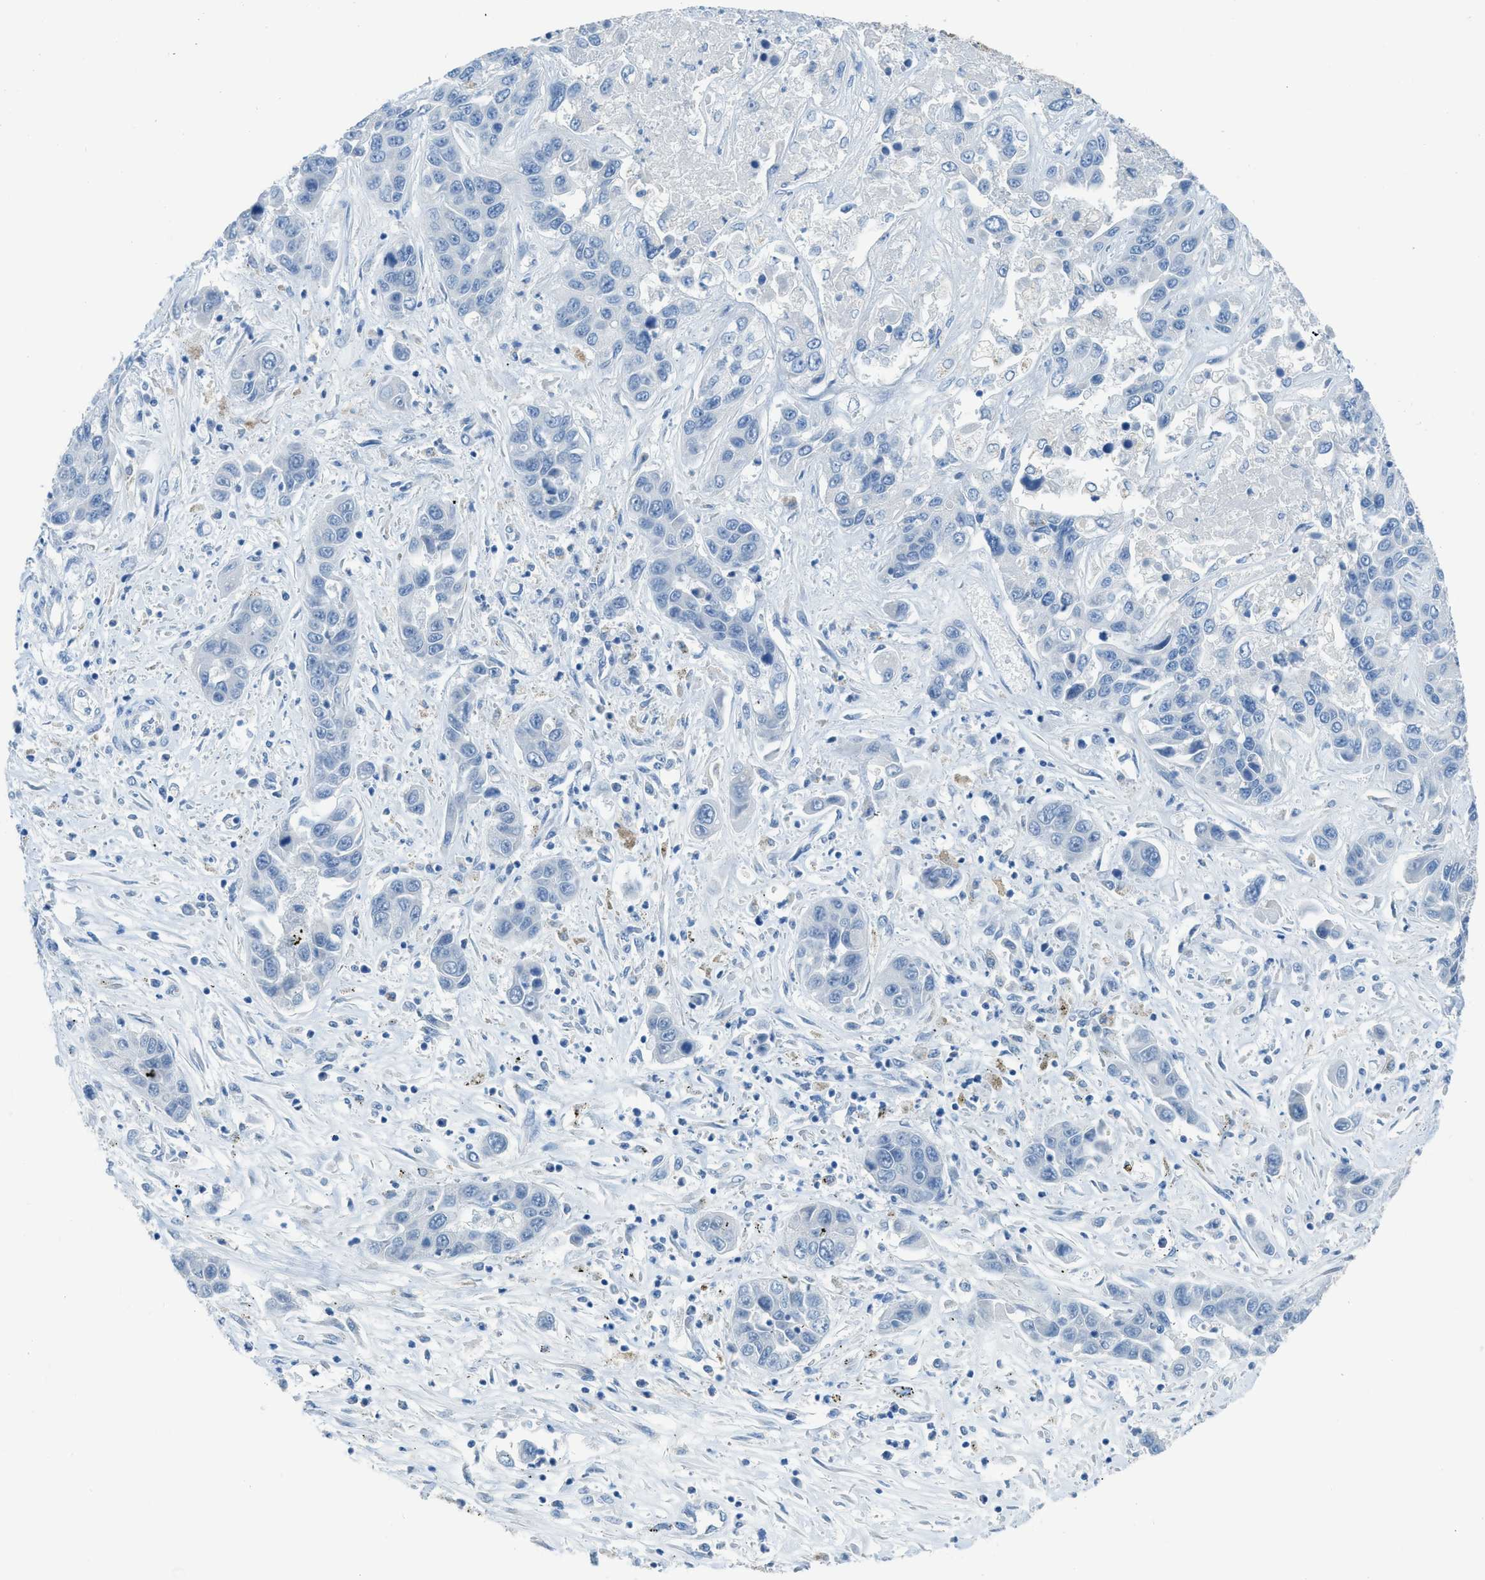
{"staining": {"intensity": "negative", "quantity": "none", "location": "none"}, "tissue": "liver cancer", "cell_type": "Tumor cells", "image_type": "cancer", "snomed": [{"axis": "morphology", "description": "Cholangiocarcinoma"}, {"axis": "topography", "description": "Liver"}], "caption": "DAB (3,3'-diaminobenzidine) immunohistochemical staining of human cholangiocarcinoma (liver) demonstrates no significant positivity in tumor cells.", "gene": "ACAN", "patient": {"sex": "female", "age": 52}}